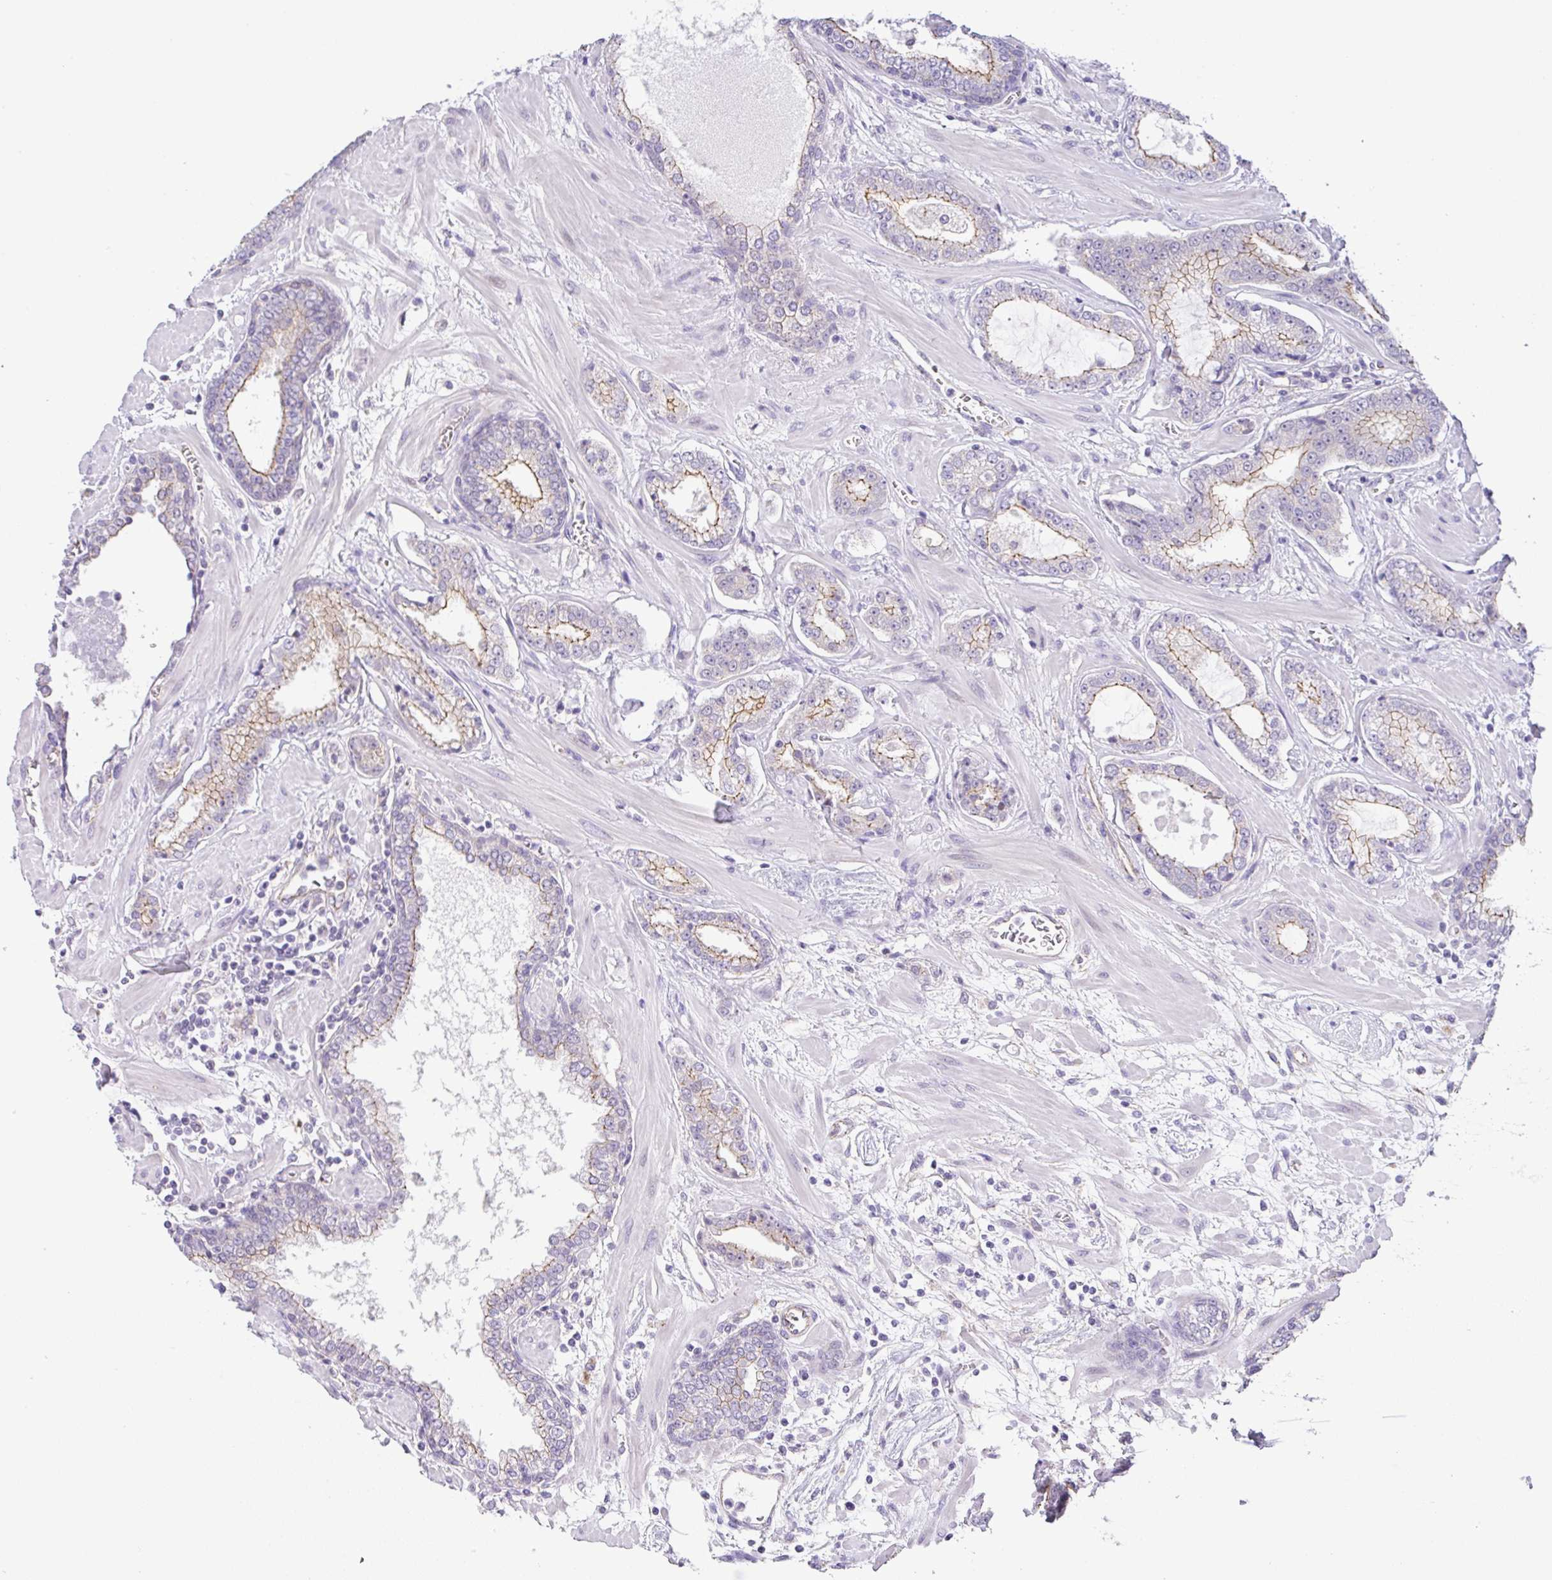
{"staining": {"intensity": "moderate", "quantity": "25%-75%", "location": "cytoplasmic/membranous"}, "tissue": "prostate cancer", "cell_type": "Tumor cells", "image_type": "cancer", "snomed": [{"axis": "morphology", "description": "Adenocarcinoma, Low grade"}, {"axis": "topography", "description": "Prostate"}], "caption": "Tumor cells reveal medium levels of moderate cytoplasmic/membranous expression in approximately 25%-75% of cells in human prostate adenocarcinoma (low-grade).", "gene": "CGNL1", "patient": {"sex": "male", "age": 62}}